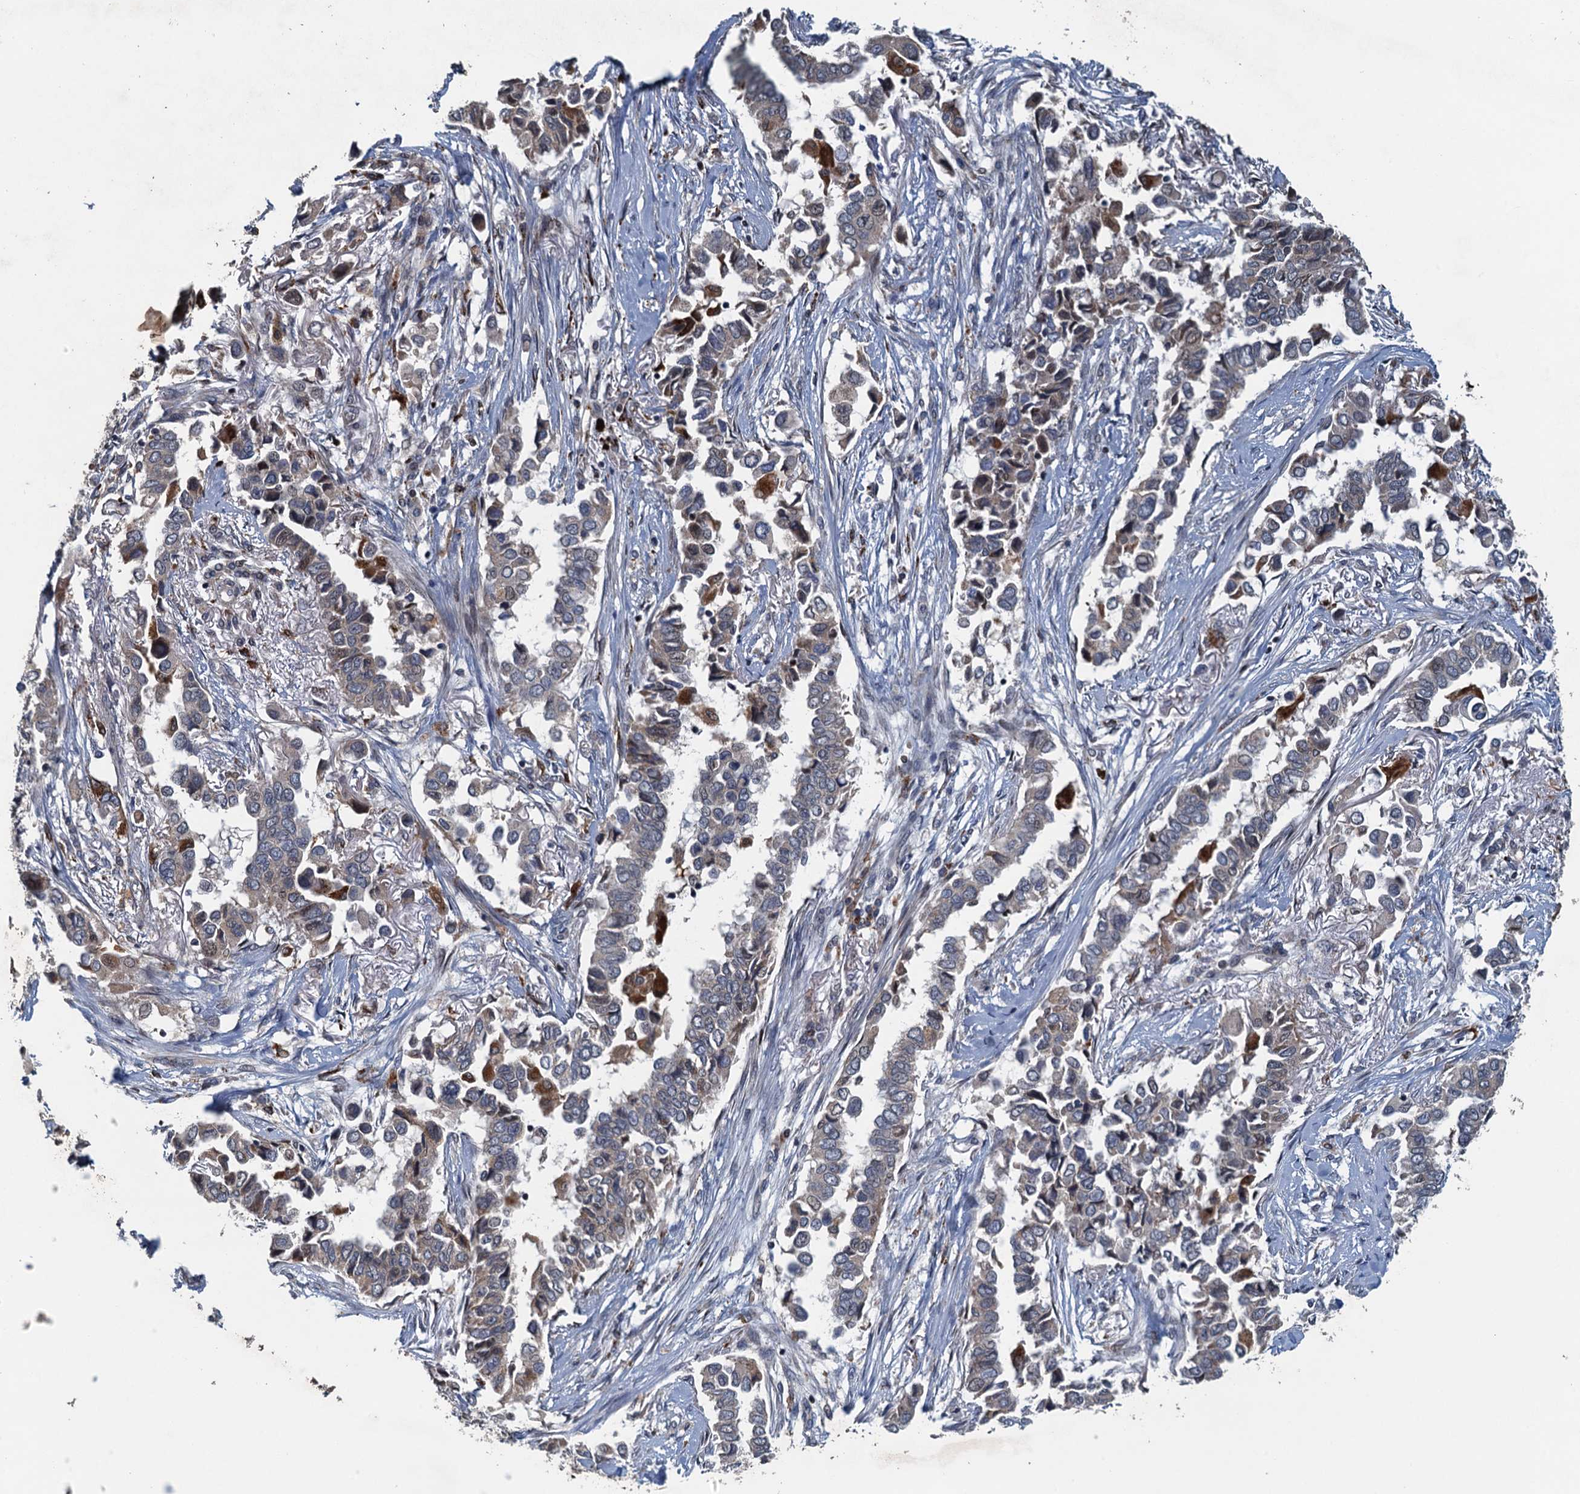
{"staining": {"intensity": "weak", "quantity": "25%-75%", "location": "cytoplasmic/membranous"}, "tissue": "lung cancer", "cell_type": "Tumor cells", "image_type": "cancer", "snomed": [{"axis": "morphology", "description": "Adenocarcinoma, NOS"}, {"axis": "topography", "description": "Lung"}], "caption": "Immunohistochemical staining of lung cancer (adenocarcinoma) shows weak cytoplasmic/membranous protein positivity in approximately 25%-75% of tumor cells.", "gene": "AGRN", "patient": {"sex": "female", "age": 76}}